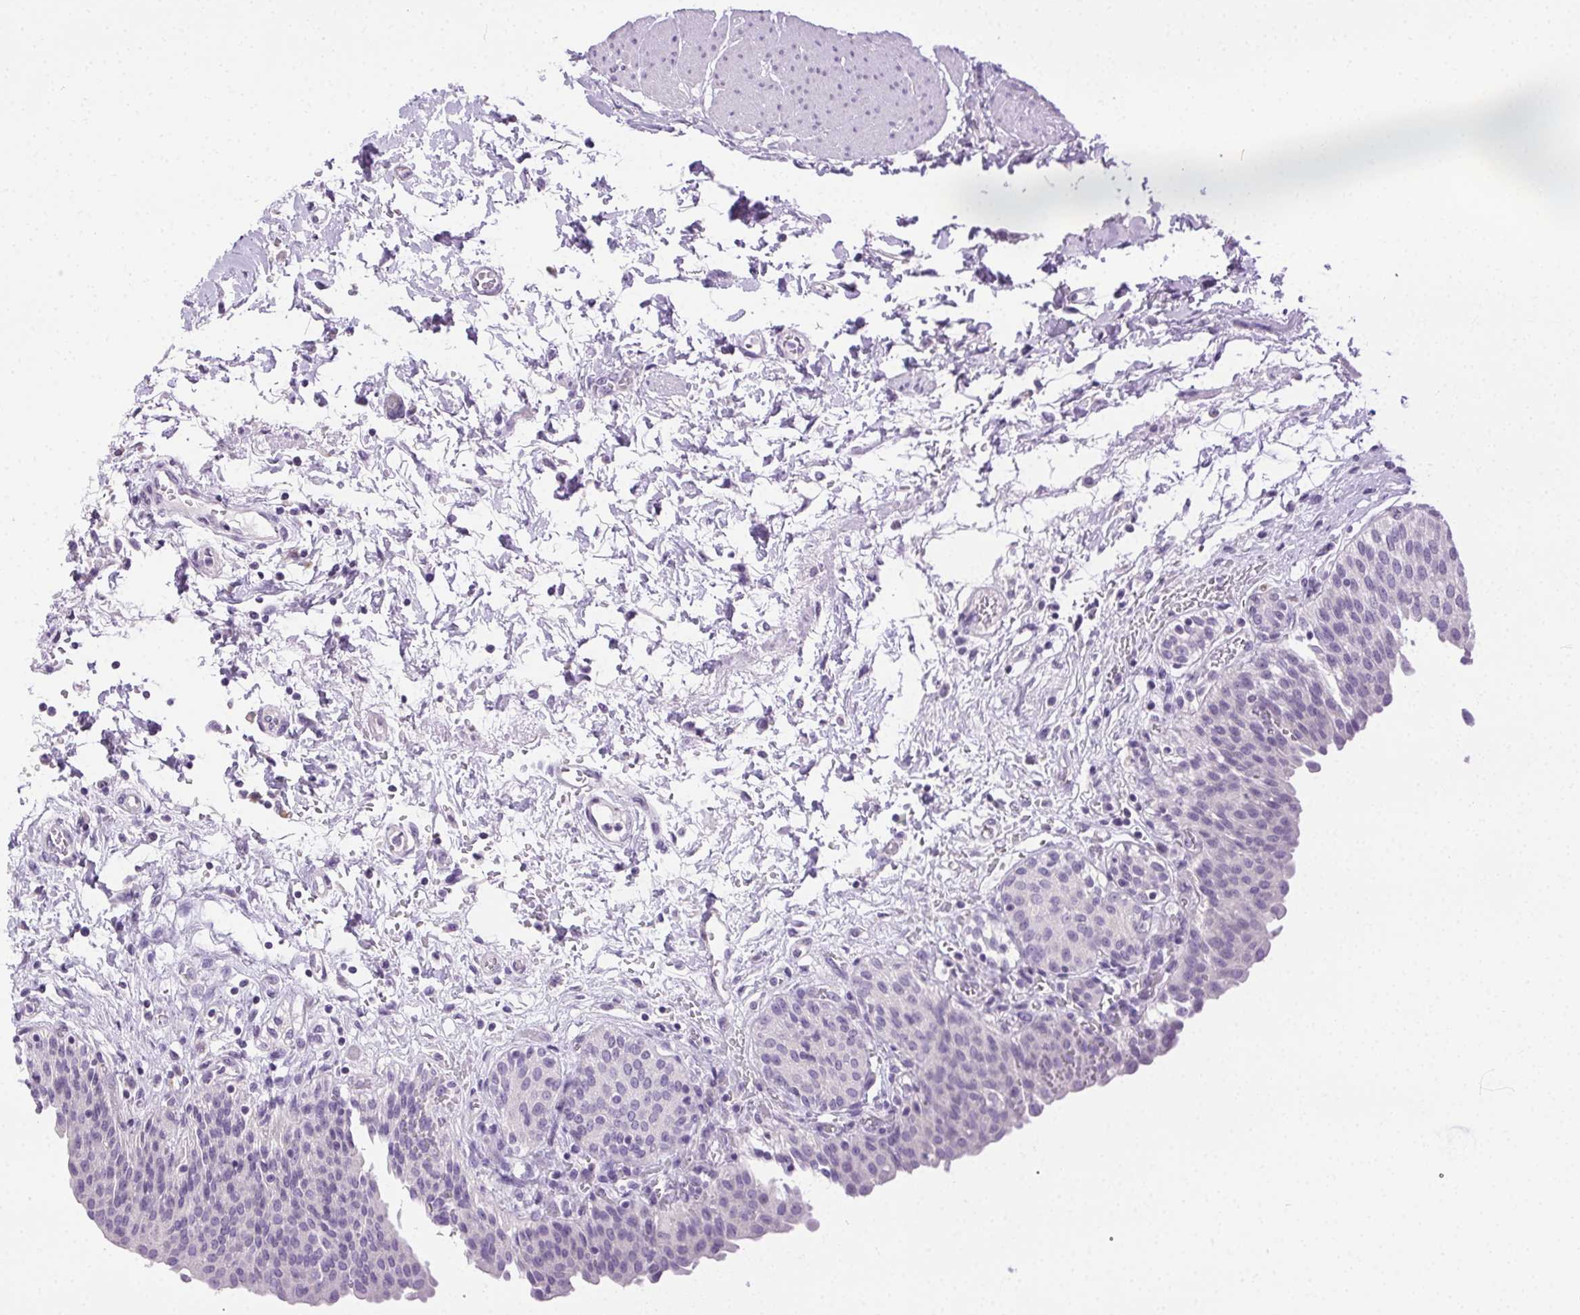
{"staining": {"intensity": "negative", "quantity": "none", "location": "none"}, "tissue": "urinary bladder", "cell_type": "Urothelial cells", "image_type": "normal", "snomed": [{"axis": "morphology", "description": "Normal tissue, NOS"}, {"axis": "topography", "description": "Urinary bladder"}], "caption": "Urothelial cells are negative for protein expression in benign human urinary bladder. (DAB (3,3'-diaminobenzidine) immunohistochemistry visualized using brightfield microscopy, high magnification).", "gene": "C20orf85", "patient": {"sex": "male", "age": 68}}